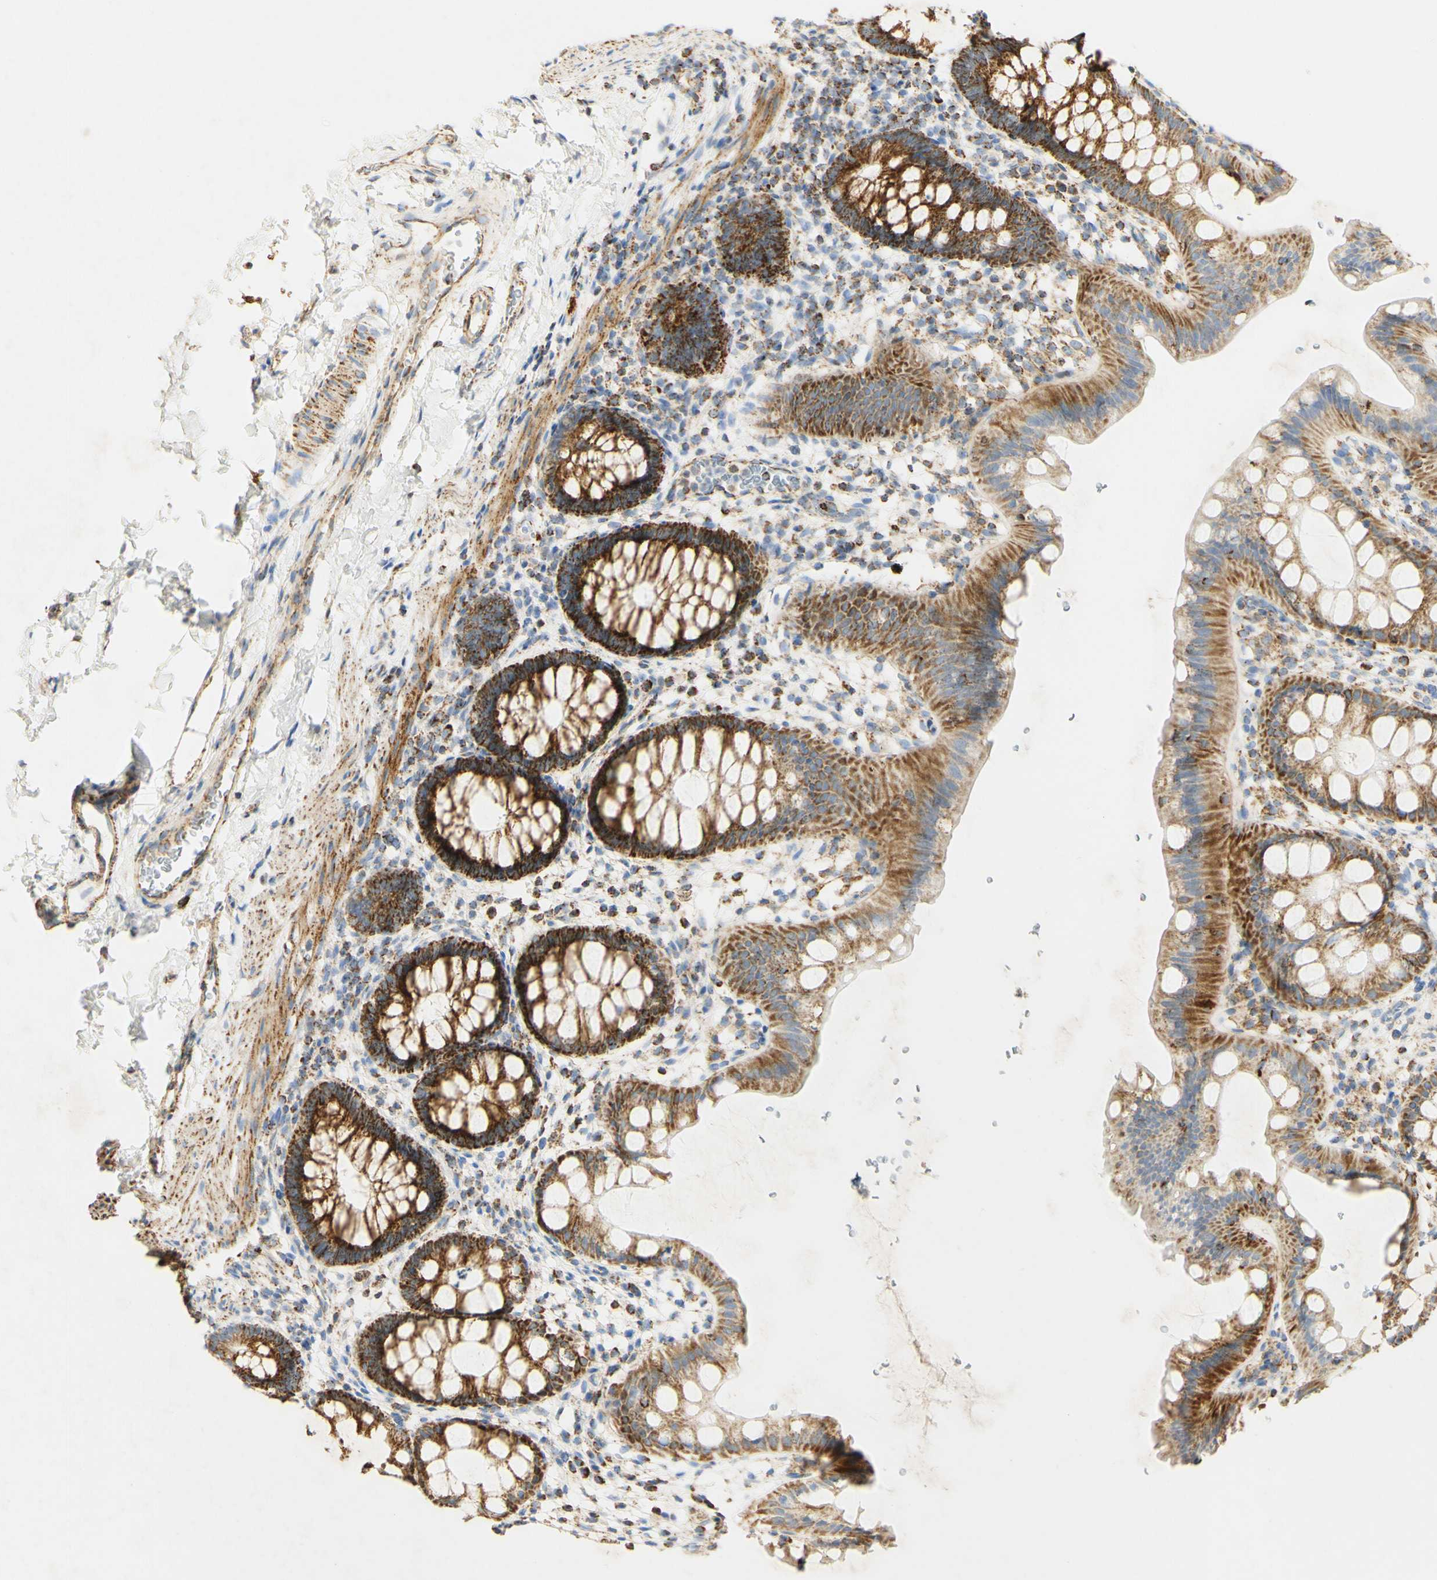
{"staining": {"intensity": "moderate", "quantity": ">75%", "location": "cytoplasmic/membranous"}, "tissue": "rectum", "cell_type": "Glandular cells", "image_type": "normal", "snomed": [{"axis": "morphology", "description": "Normal tissue, NOS"}, {"axis": "topography", "description": "Rectum"}], "caption": "Immunohistochemical staining of normal human rectum reveals >75% levels of moderate cytoplasmic/membranous protein staining in about >75% of glandular cells. (DAB IHC, brown staining for protein, blue staining for nuclei).", "gene": "OXCT1", "patient": {"sex": "female", "age": 24}}